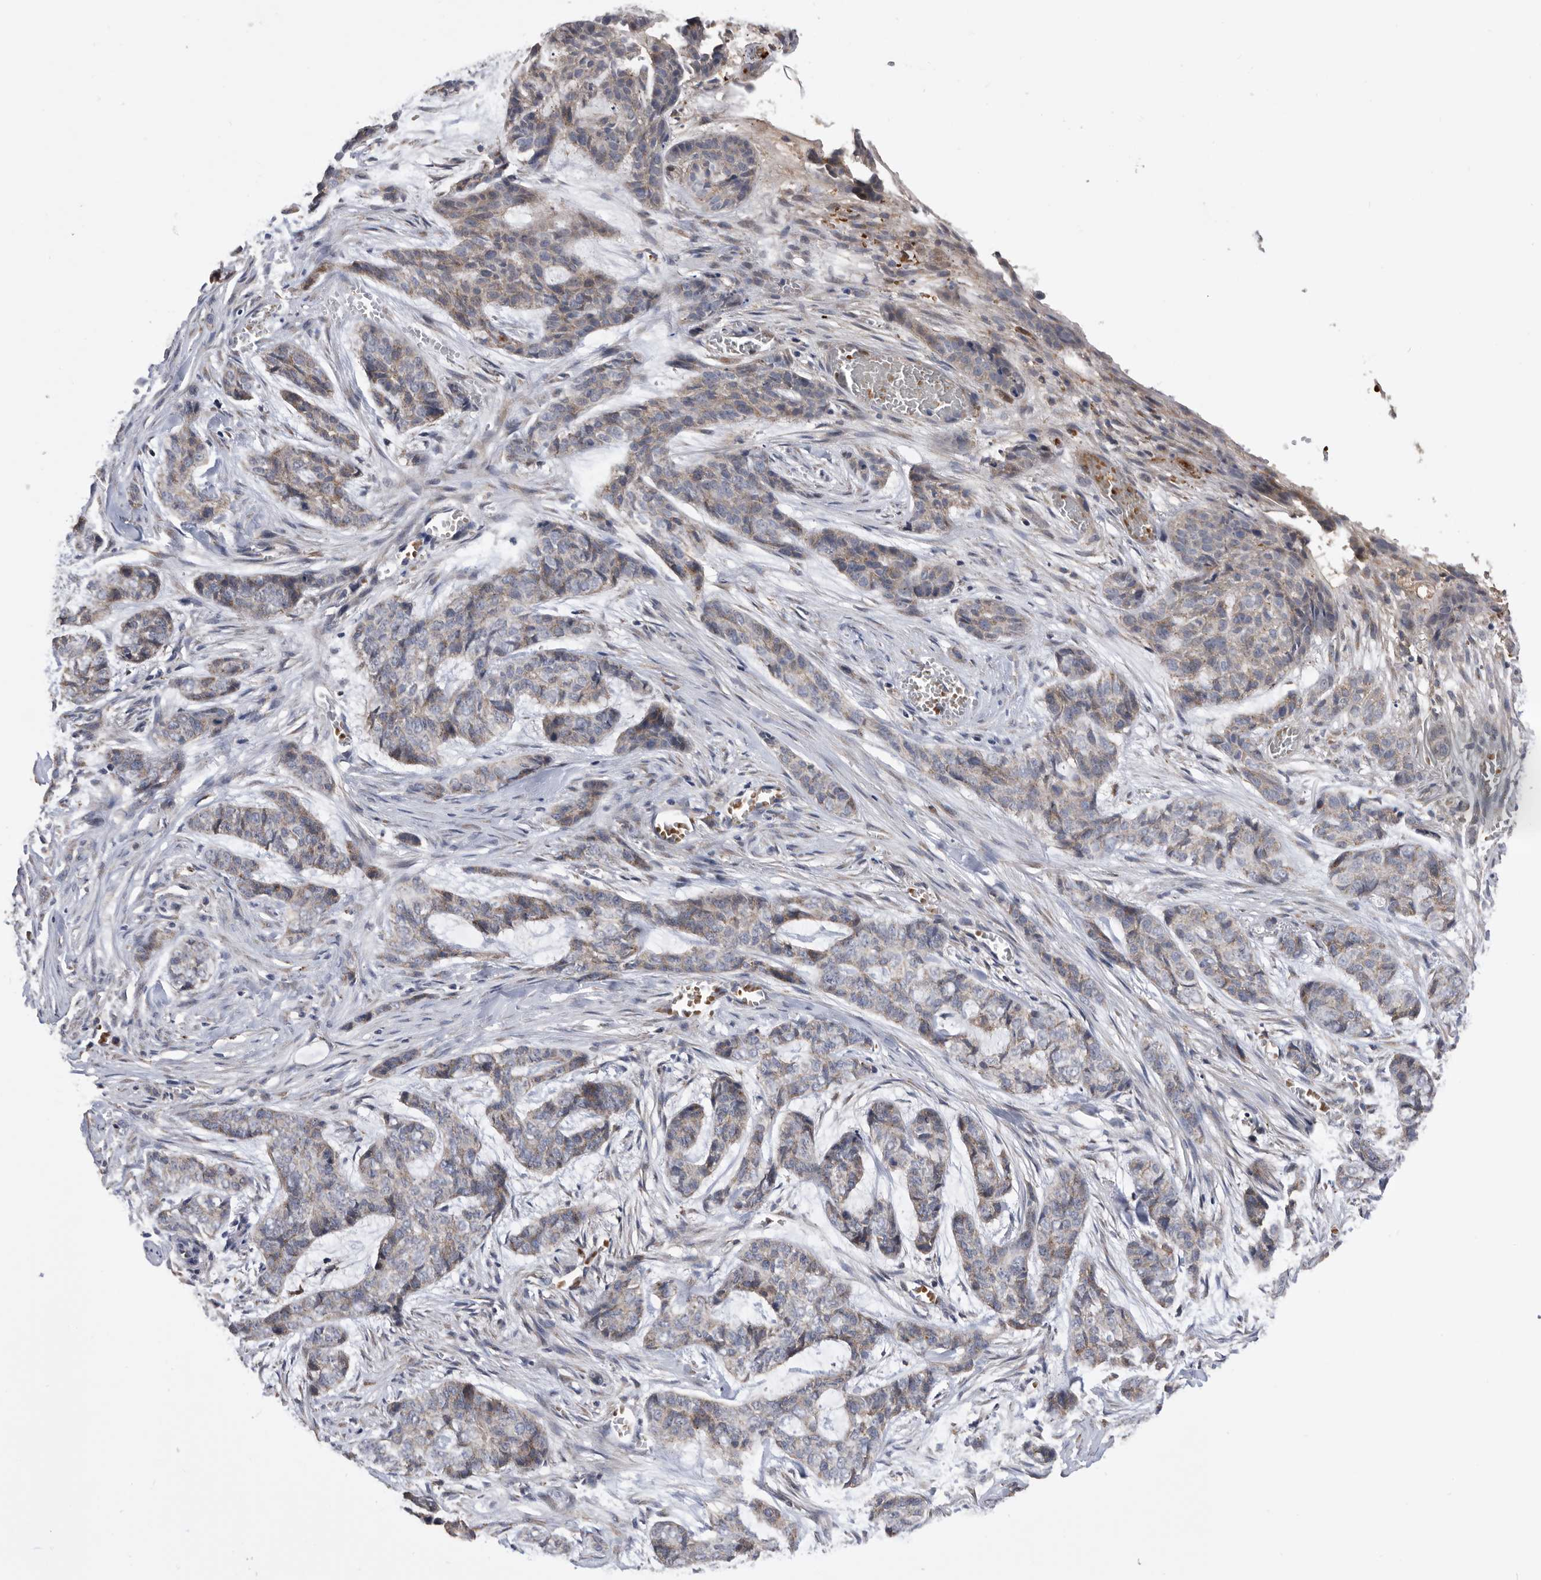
{"staining": {"intensity": "weak", "quantity": "25%-75%", "location": "cytoplasmic/membranous"}, "tissue": "skin cancer", "cell_type": "Tumor cells", "image_type": "cancer", "snomed": [{"axis": "morphology", "description": "Basal cell carcinoma"}, {"axis": "topography", "description": "Skin"}], "caption": "Immunohistochemical staining of human skin cancer shows weak cytoplasmic/membranous protein expression in about 25%-75% of tumor cells. (Stains: DAB in brown, nuclei in blue, Microscopy: brightfield microscopy at high magnification).", "gene": "CRISPLD2", "patient": {"sex": "female", "age": 64}}